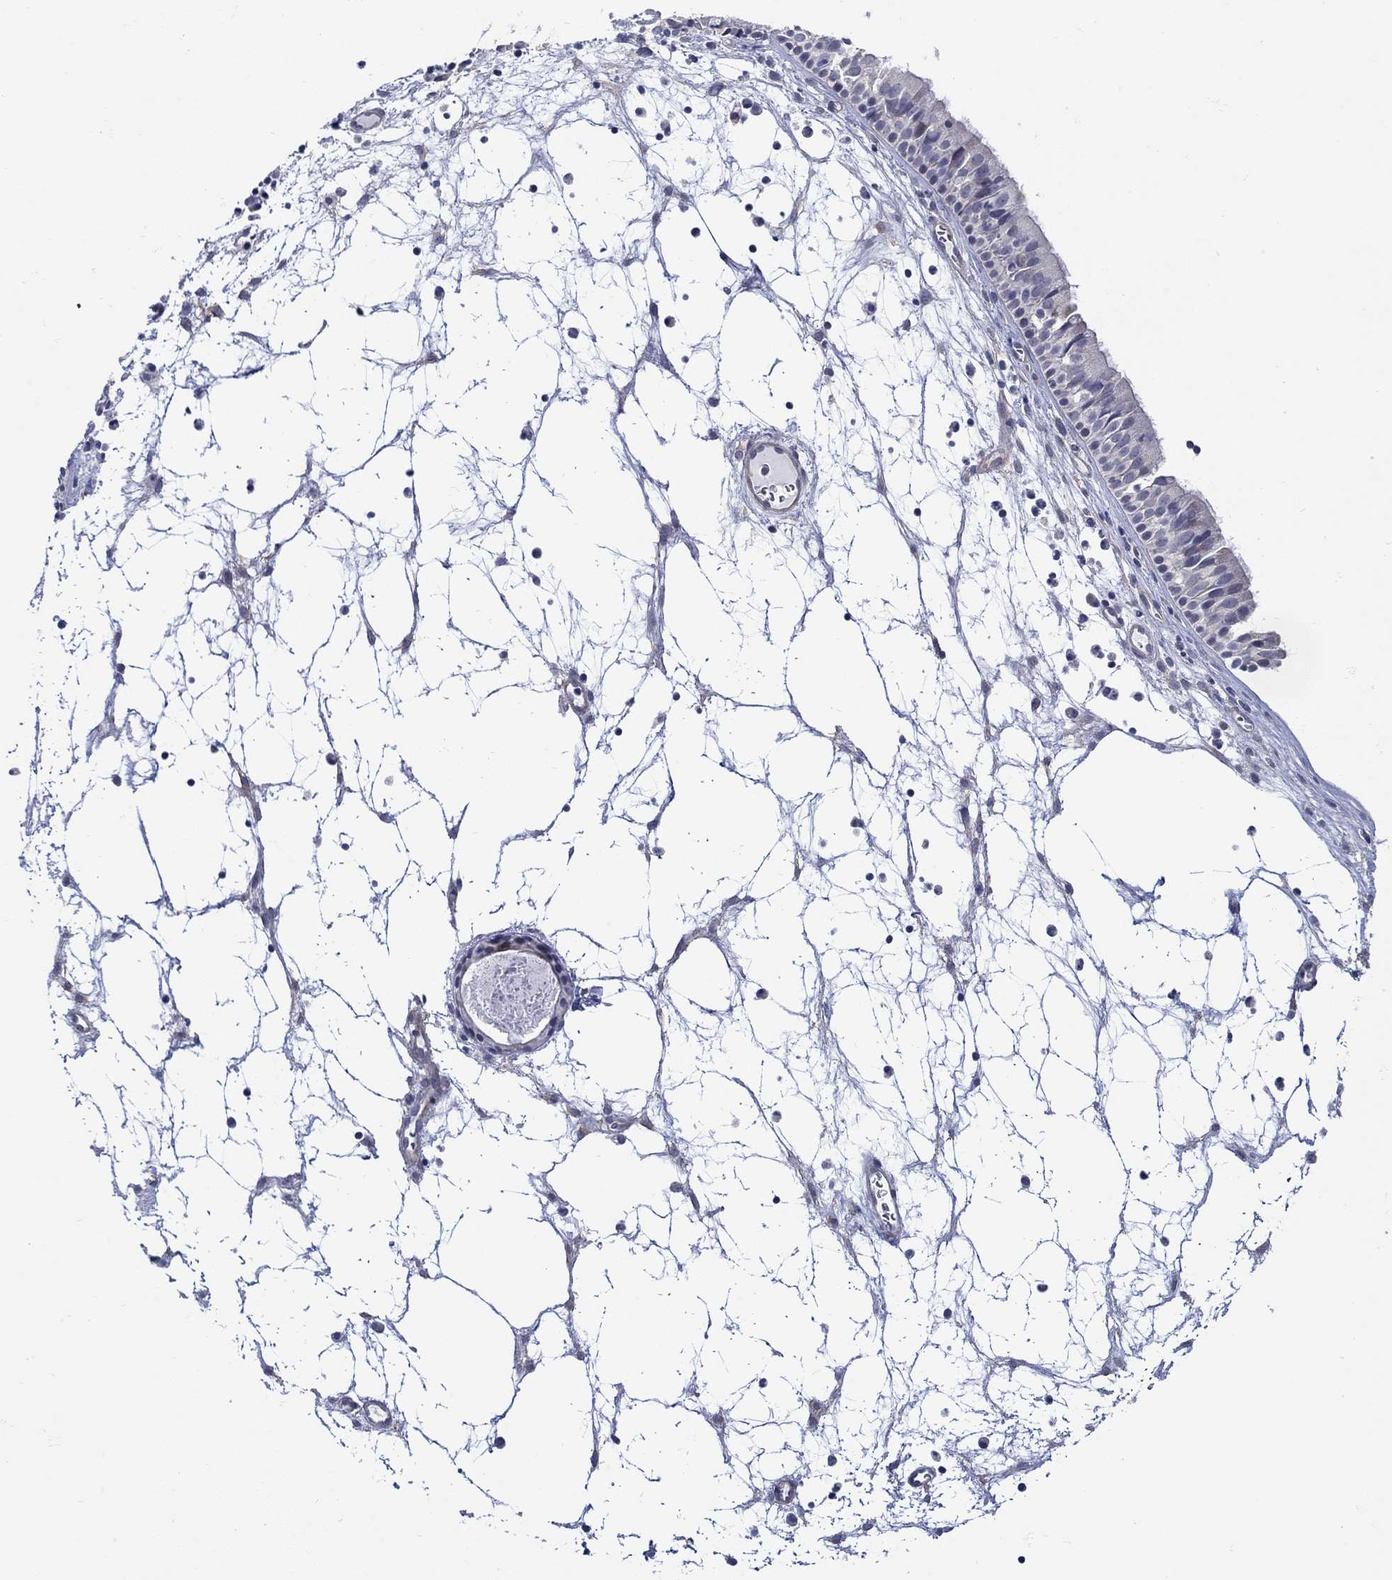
{"staining": {"intensity": "negative", "quantity": "none", "location": "none"}, "tissue": "nasopharynx", "cell_type": "Respiratory epithelial cells", "image_type": "normal", "snomed": [{"axis": "morphology", "description": "Normal tissue, NOS"}, {"axis": "topography", "description": "Nasopharynx"}], "caption": "Nasopharynx stained for a protein using immunohistochemistry demonstrates no staining respiratory epithelial cells.", "gene": "SCN7A", "patient": {"sex": "male", "age": 83}}